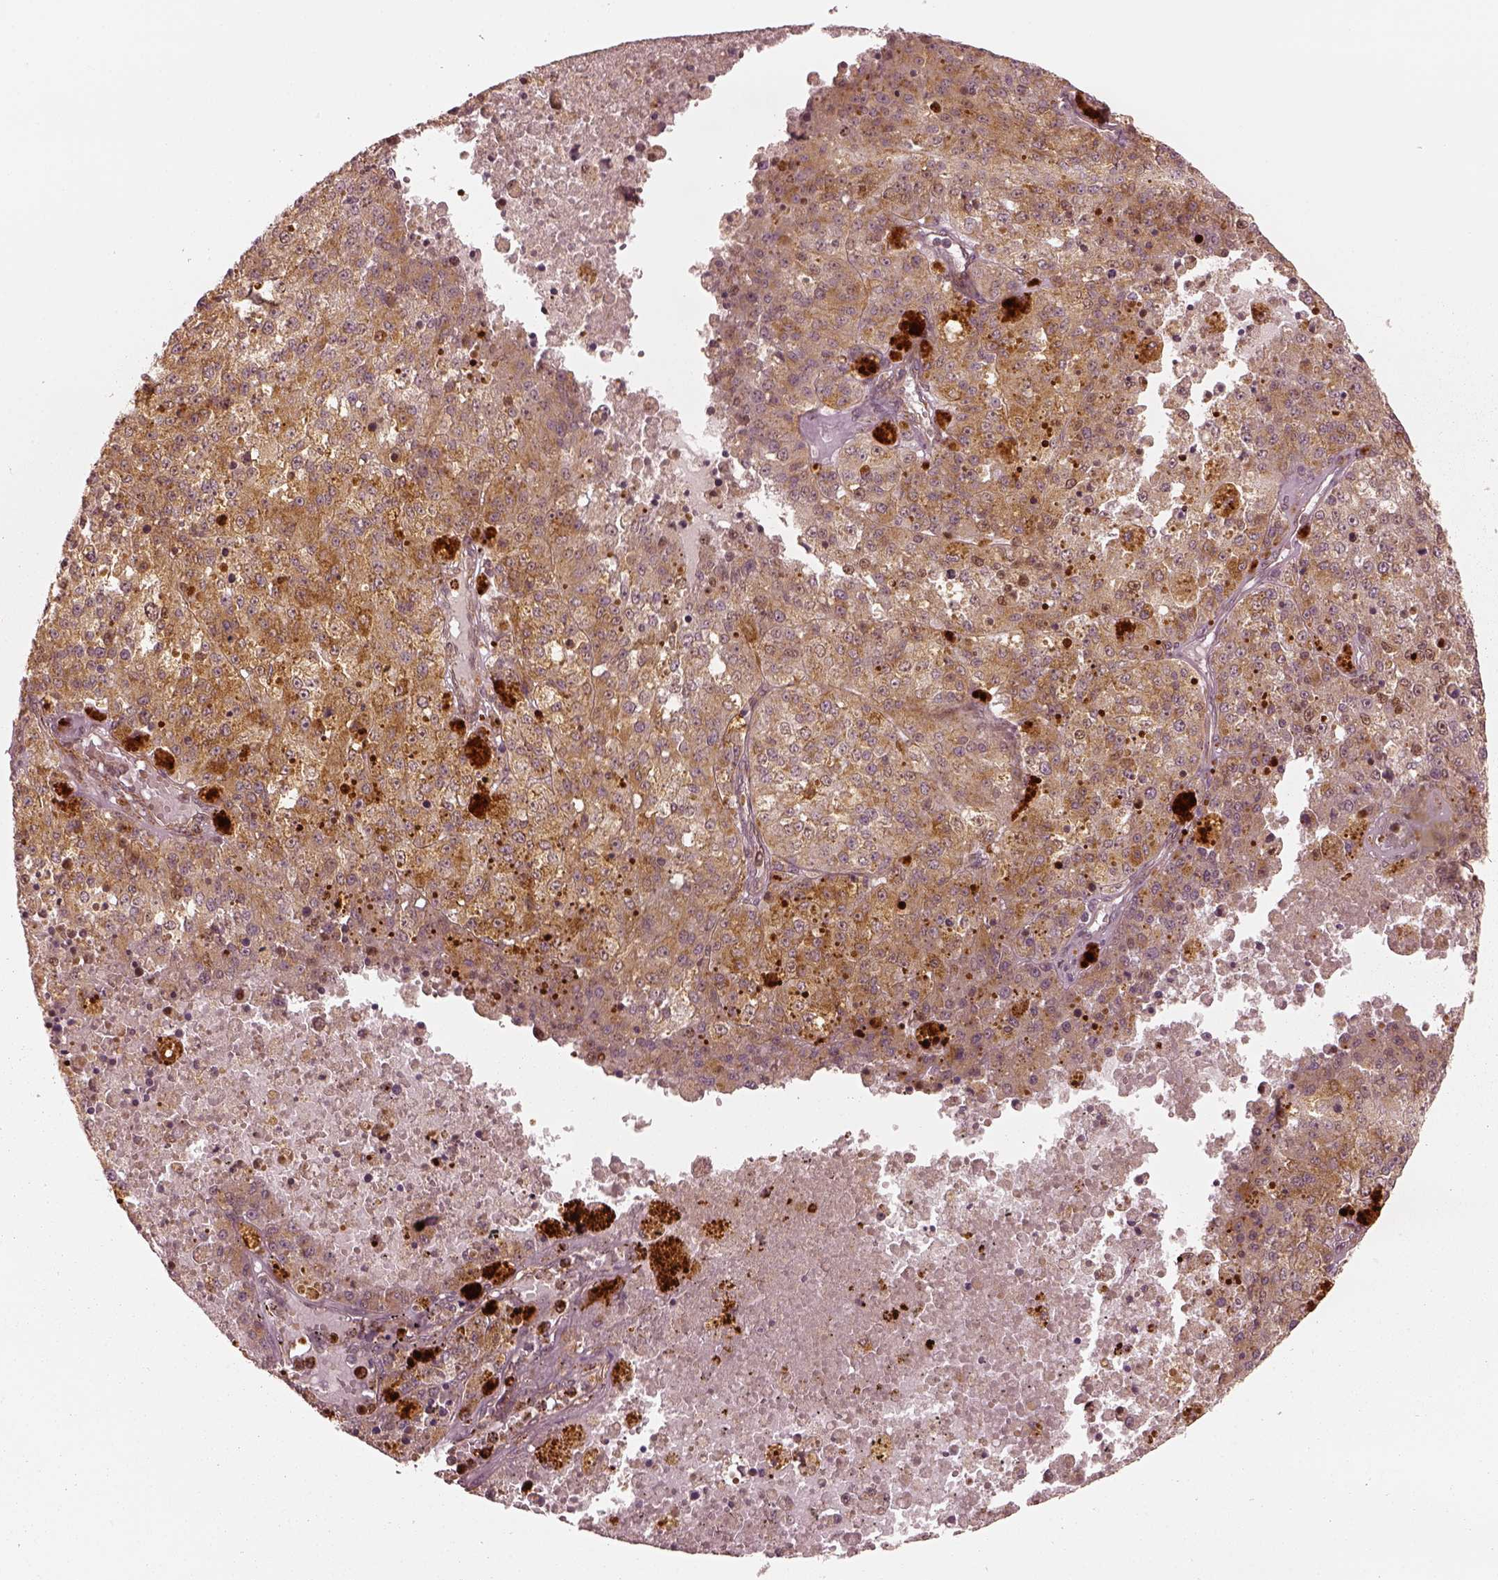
{"staining": {"intensity": "moderate", "quantity": ">75%", "location": "cytoplasmic/membranous"}, "tissue": "melanoma", "cell_type": "Tumor cells", "image_type": "cancer", "snomed": [{"axis": "morphology", "description": "Malignant melanoma, Metastatic site"}, {"axis": "topography", "description": "Lymph node"}], "caption": "Melanoma stained for a protein (brown) shows moderate cytoplasmic/membranous positive positivity in approximately >75% of tumor cells.", "gene": "SLC12A9", "patient": {"sex": "female", "age": 64}}